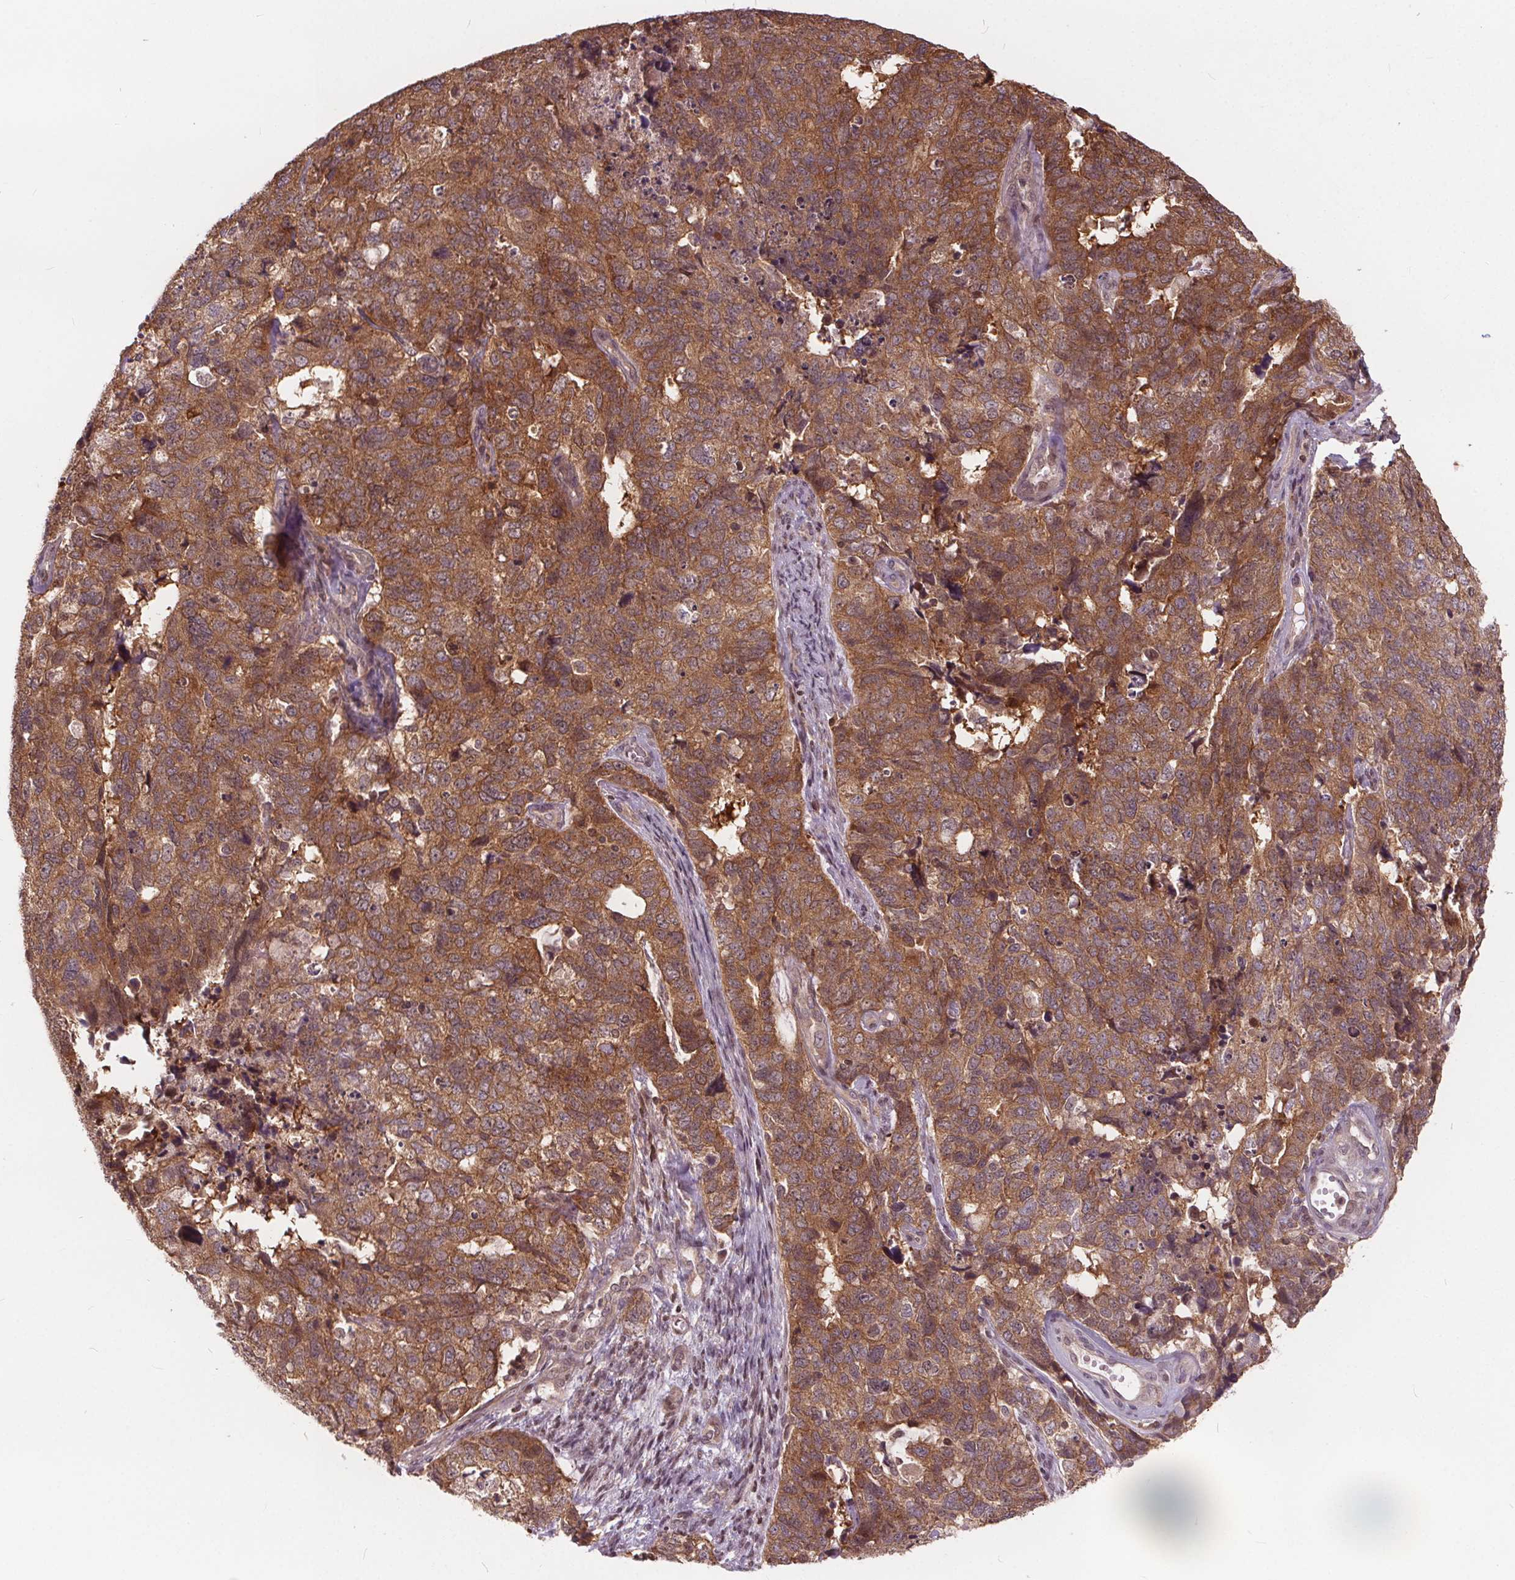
{"staining": {"intensity": "moderate", "quantity": ">75%", "location": "cytoplasmic/membranous"}, "tissue": "cervical cancer", "cell_type": "Tumor cells", "image_type": "cancer", "snomed": [{"axis": "morphology", "description": "Squamous cell carcinoma, NOS"}, {"axis": "topography", "description": "Cervix"}], "caption": "High-power microscopy captured an immunohistochemistry (IHC) micrograph of cervical cancer (squamous cell carcinoma), revealing moderate cytoplasmic/membranous positivity in approximately >75% of tumor cells. The staining is performed using DAB (3,3'-diaminobenzidine) brown chromogen to label protein expression. The nuclei are counter-stained blue using hematoxylin.", "gene": "HIF1AN", "patient": {"sex": "female", "age": 63}}